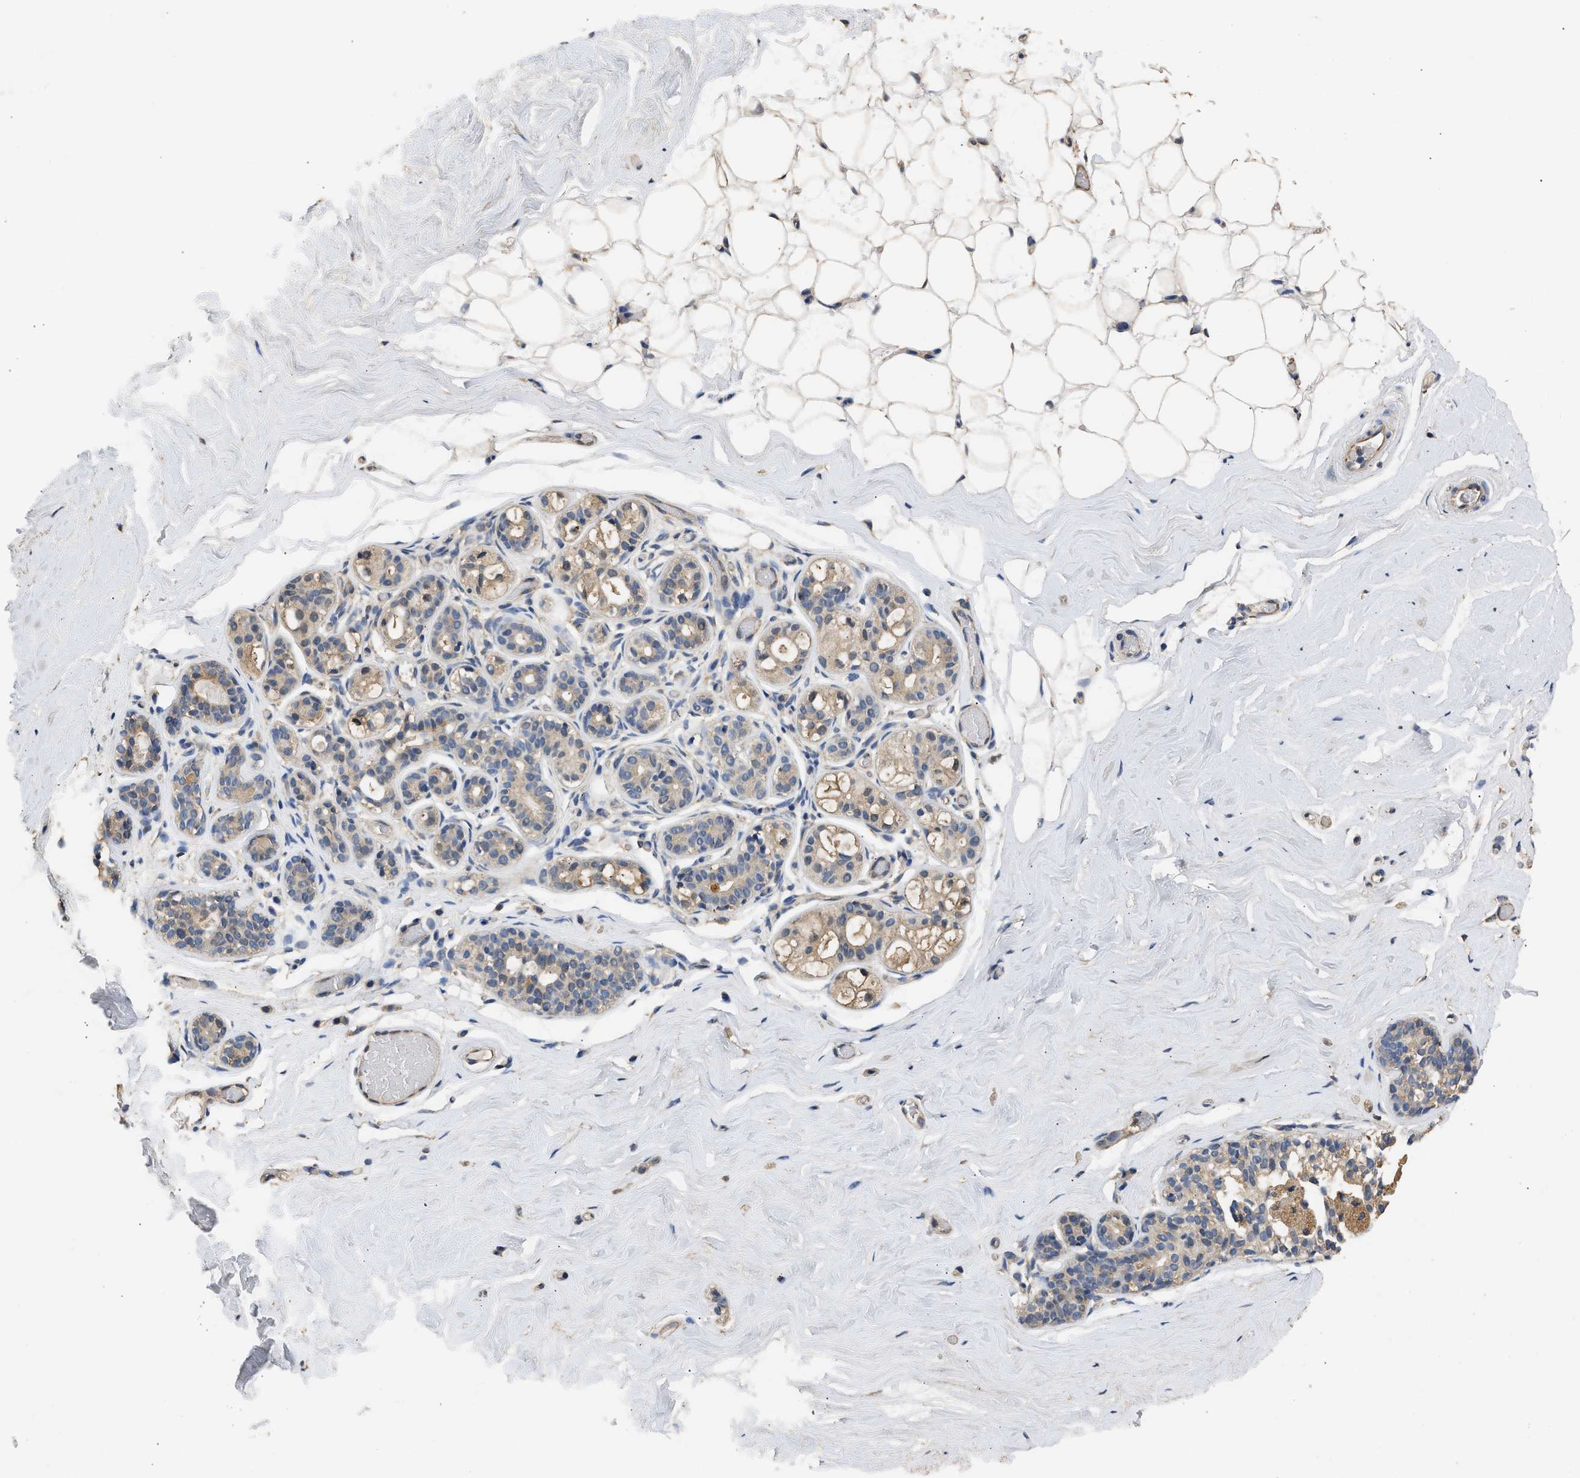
{"staining": {"intensity": "weak", "quantity": ">75%", "location": "cytoplasmic/membranous,nuclear"}, "tissue": "breast", "cell_type": "Adipocytes", "image_type": "normal", "snomed": [{"axis": "morphology", "description": "Normal tissue, NOS"}, {"axis": "topography", "description": "Breast"}], "caption": "Immunohistochemical staining of unremarkable breast exhibits low levels of weak cytoplasmic/membranous,nuclear positivity in about >75% of adipocytes. (Brightfield microscopy of DAB IHC at high magnification).", "gene": "SPINT2", "patient": {"sex": "female", "age": 75}}